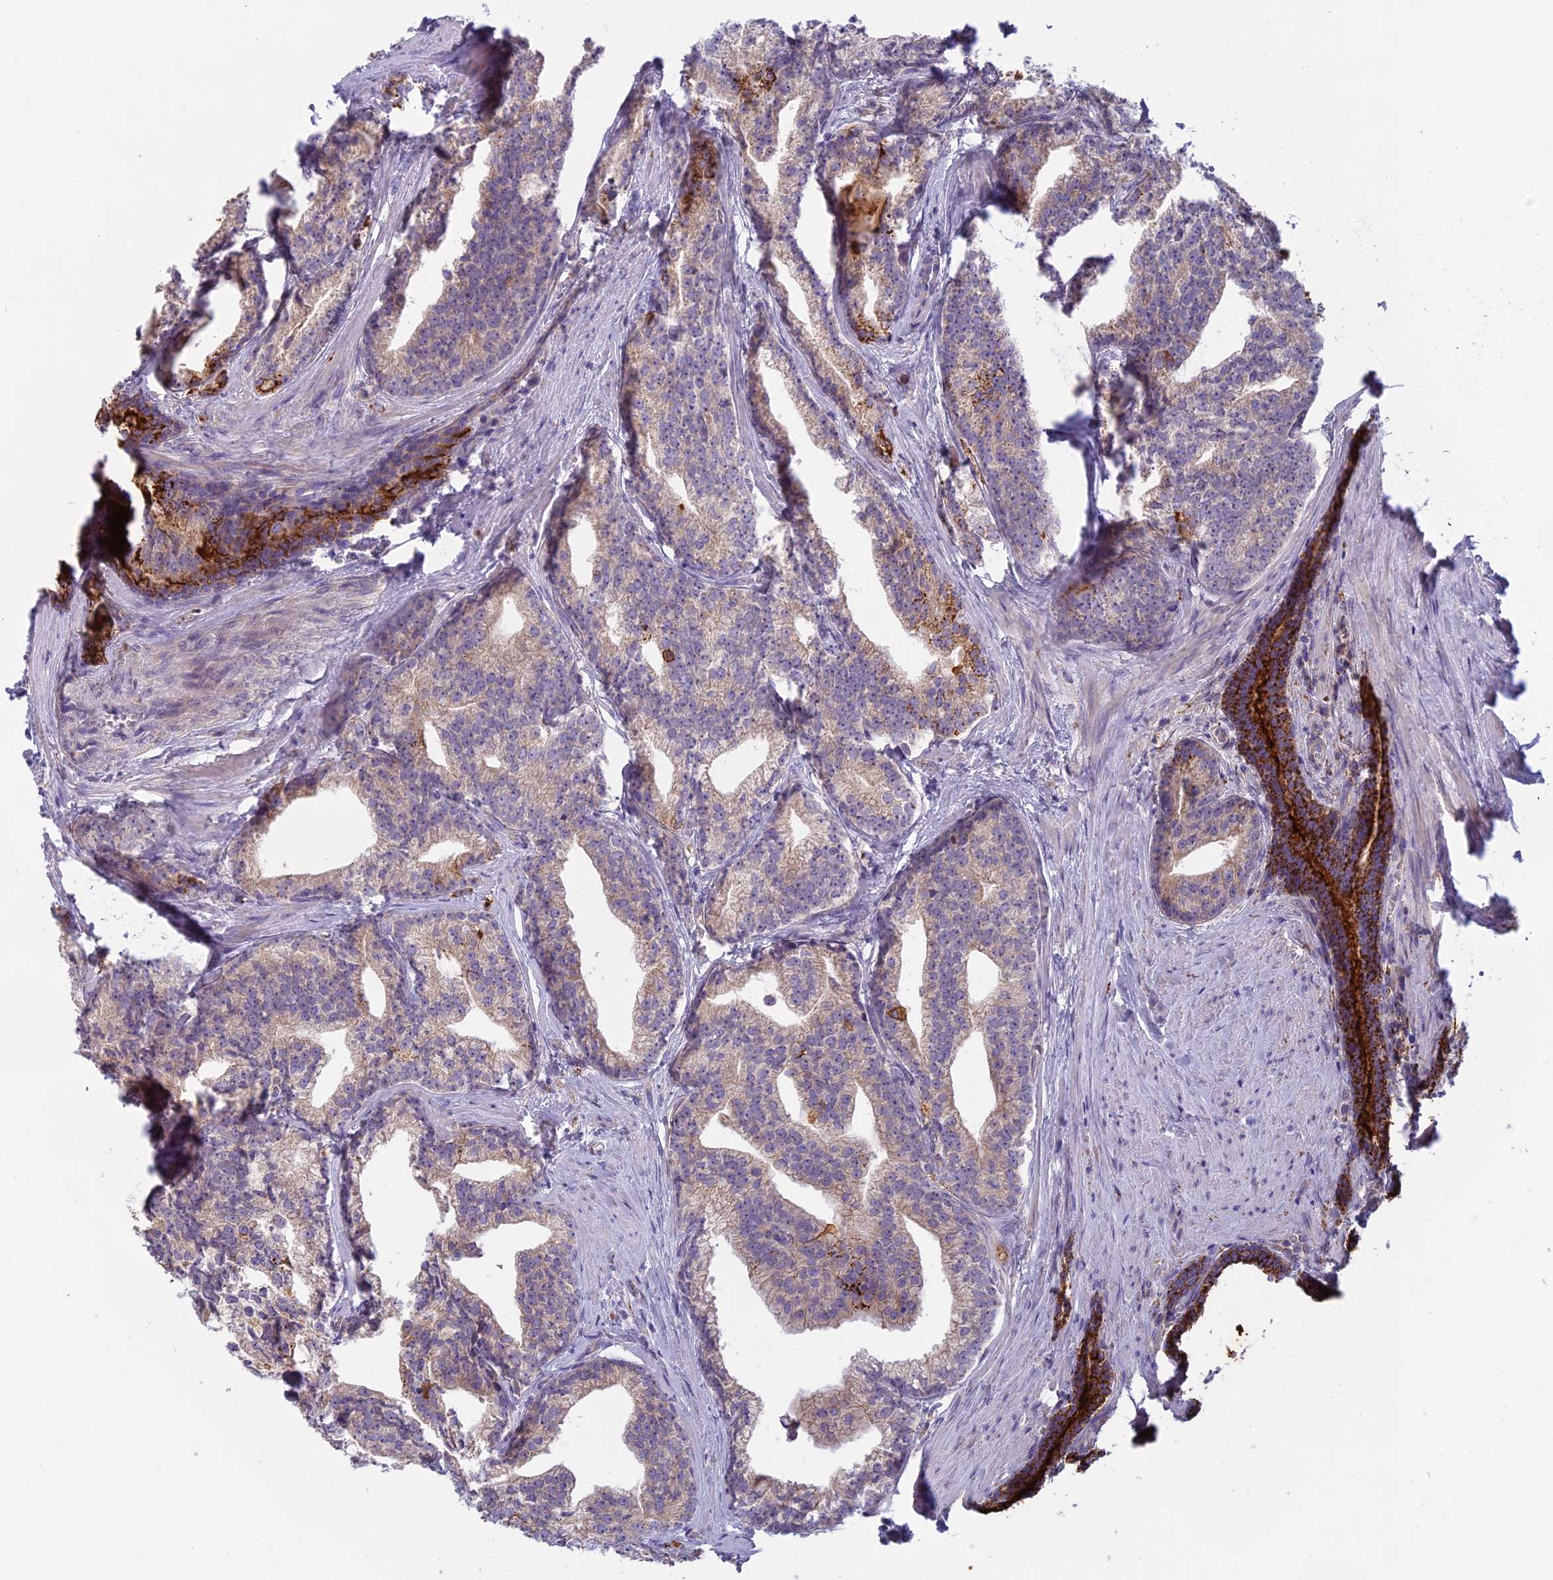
{"staining": {"intensity": "strong", "quantity": "<25%", "location": "cytoplasmic/membranous"}, "tissue": "prostate cancer", "cell_type": "Tumor cells", "image_type": "cancer", "snomed": [{"axis": "morphology", "description": "Adenocarcinoma, Low grade"}, {"axis": "topography", "description": "Prostate"}], "caption": "A high-resolution micrograph shows immunohistochemistry (IHC) staining of low-grade adenocarcinoma (prostate), which displays strong cytoplasmic/membranous staining in about <25% of tumor cells.", "gene": "SEMA7A", "patient": {"sex": "male", "age": 71}}